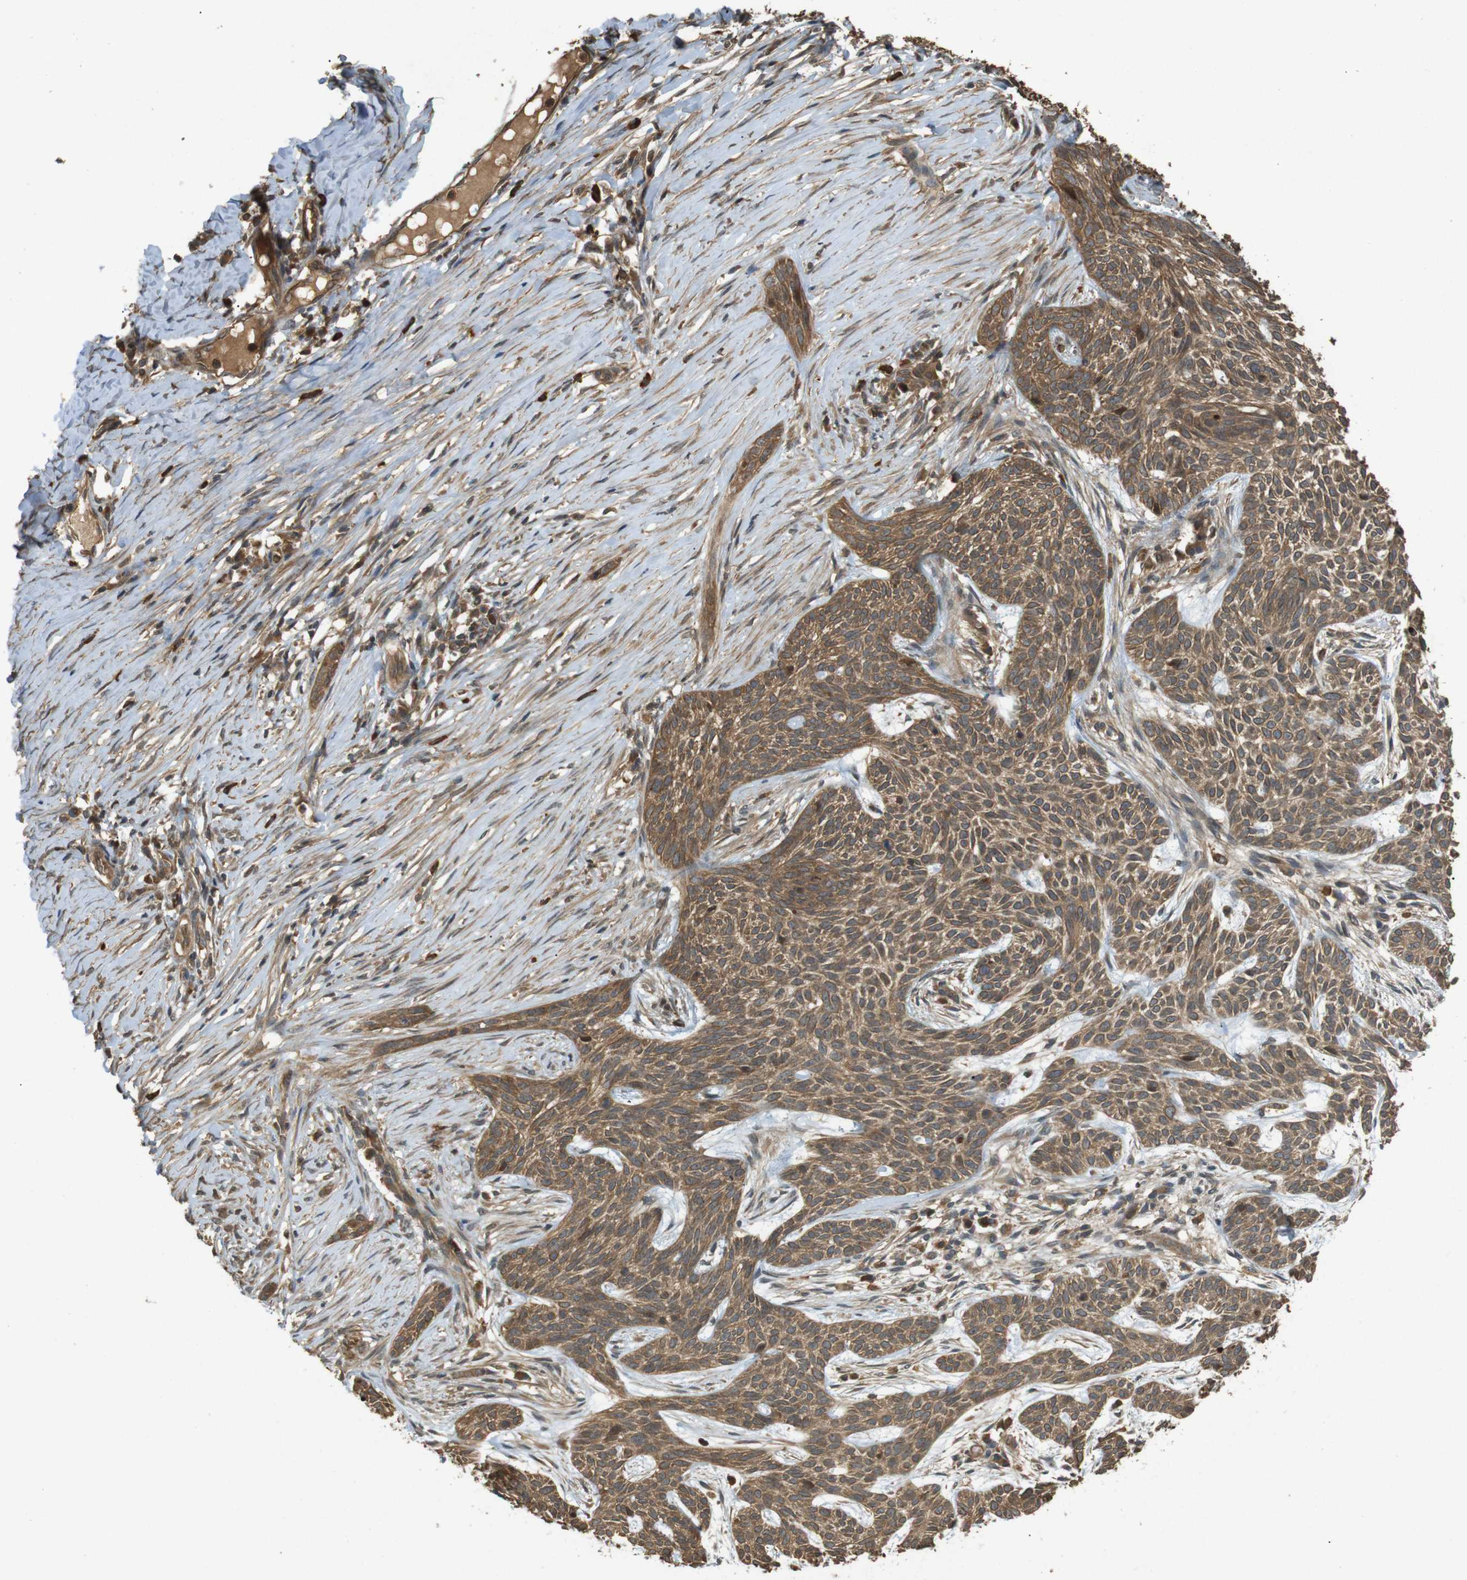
{"staining": {"intensity": "moderate", "quantity": ">75%", "location": "cytoplasmic/membranous"}, "tissue": "skin cancer", "cell_type": "Tumor cells", "image_type": "cancer", "snomed": [{"axis": "morphology", "description": "Basal cell carcinoma"}, {"axis": "topography", "description": "Skin"}], "caption": "Skin cancer stained for a protein reveals moderate cytoplasmic/membranous positivity in tumor cells.", "gene": "TAP1", "patient": {"sex": "female", "age": 59}}